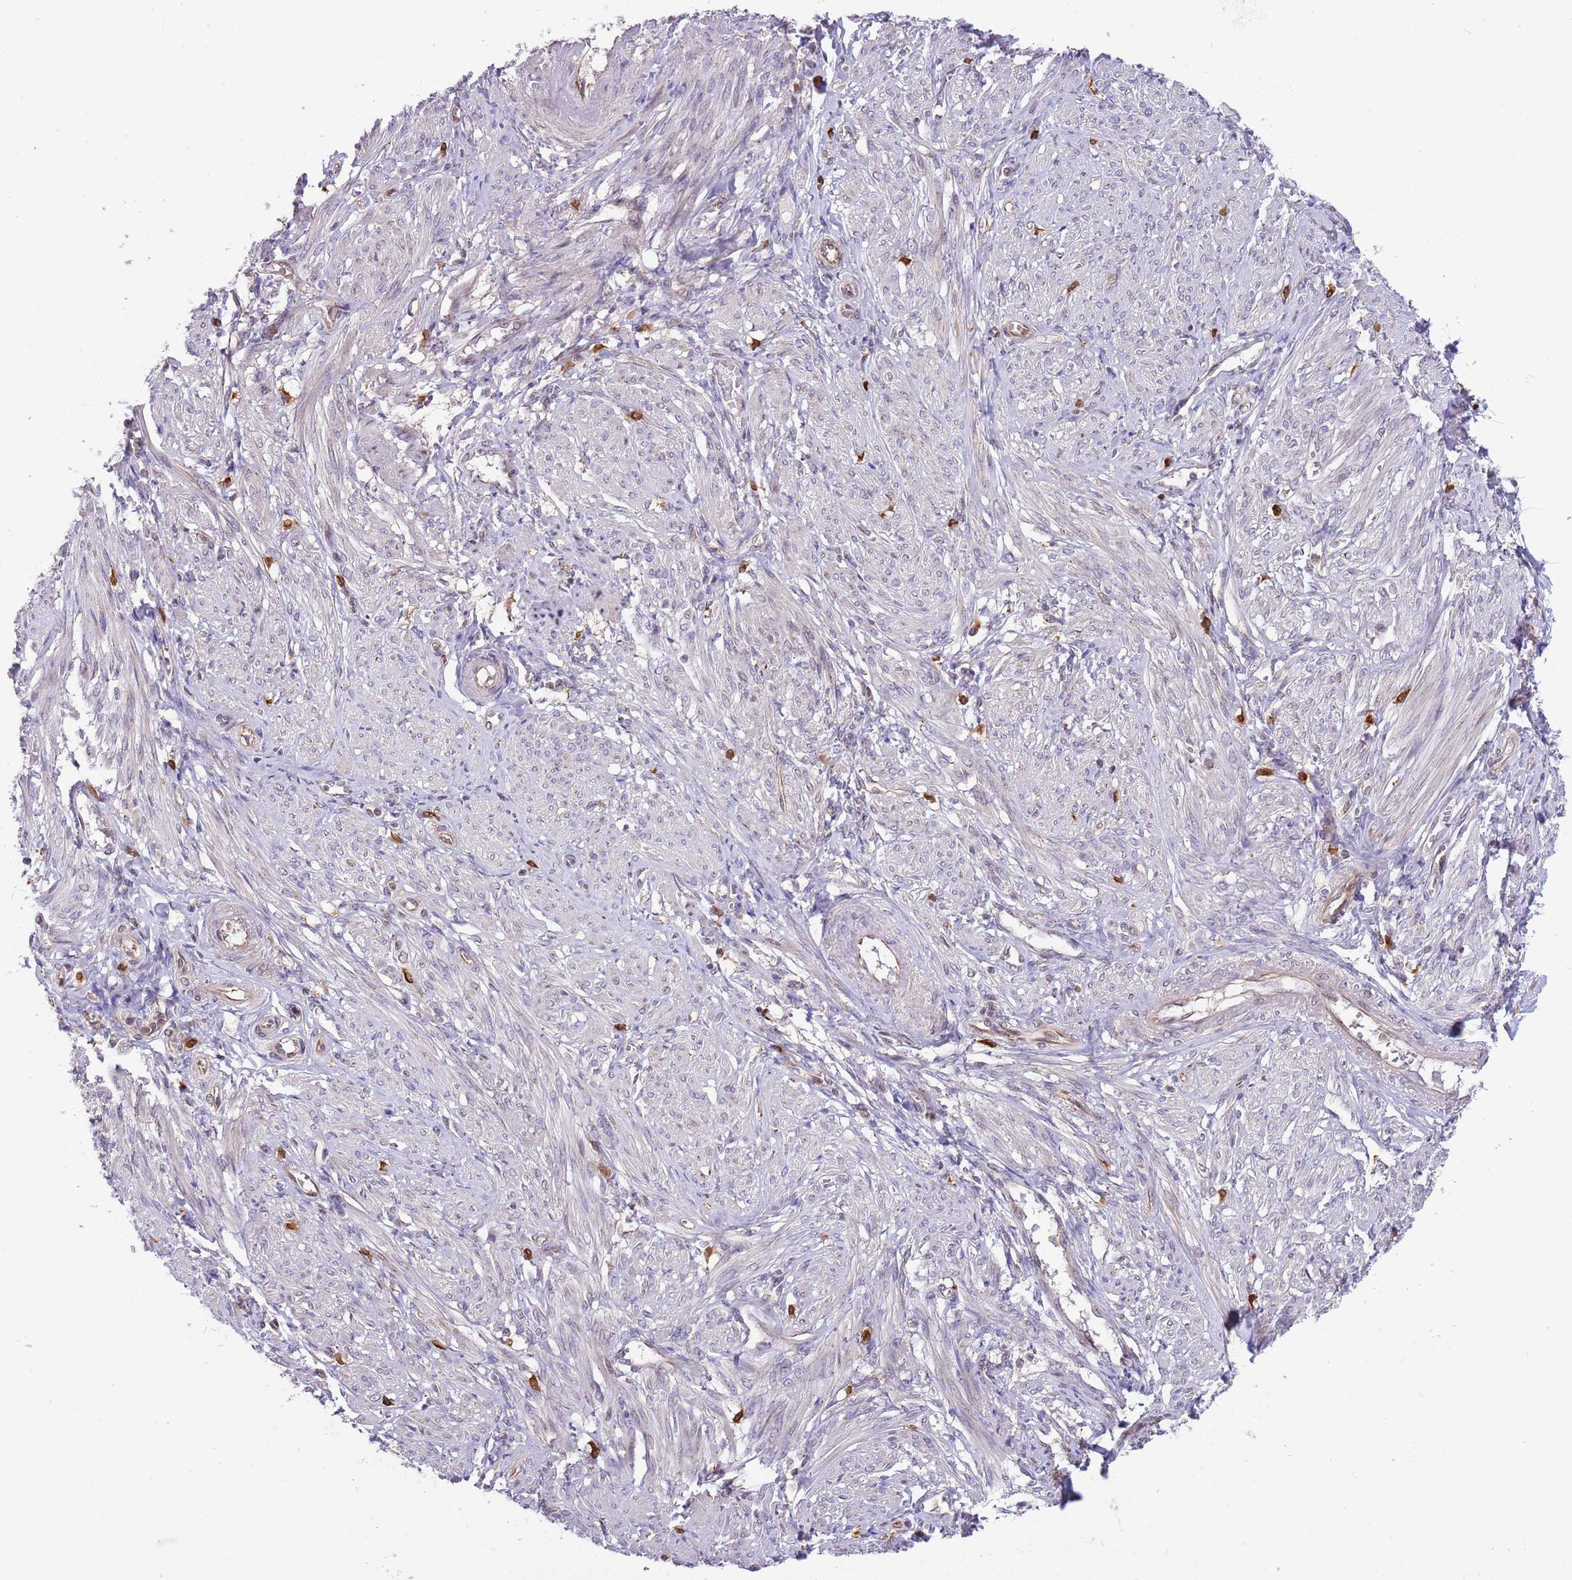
{"staining": {"intensity": "weak", "quantity": "<25%", "location": "cytoplasmic/membranous"}, "tissue": "smooth muscle", "cell_type": "Smooth muscle cells", "image_type": "normal", "snomed": [{"axis": "morphology", "description": "Normal tissue, NOS"}, {"axis": "topography", "description": "Smooth muscle"}], "caption": "Photomicrograph shows no significant protein expression in smooth muscle cells of benign smooth muscle.", "gene": "CCNJL", "patient": {"sex": "female", "age": 39}}